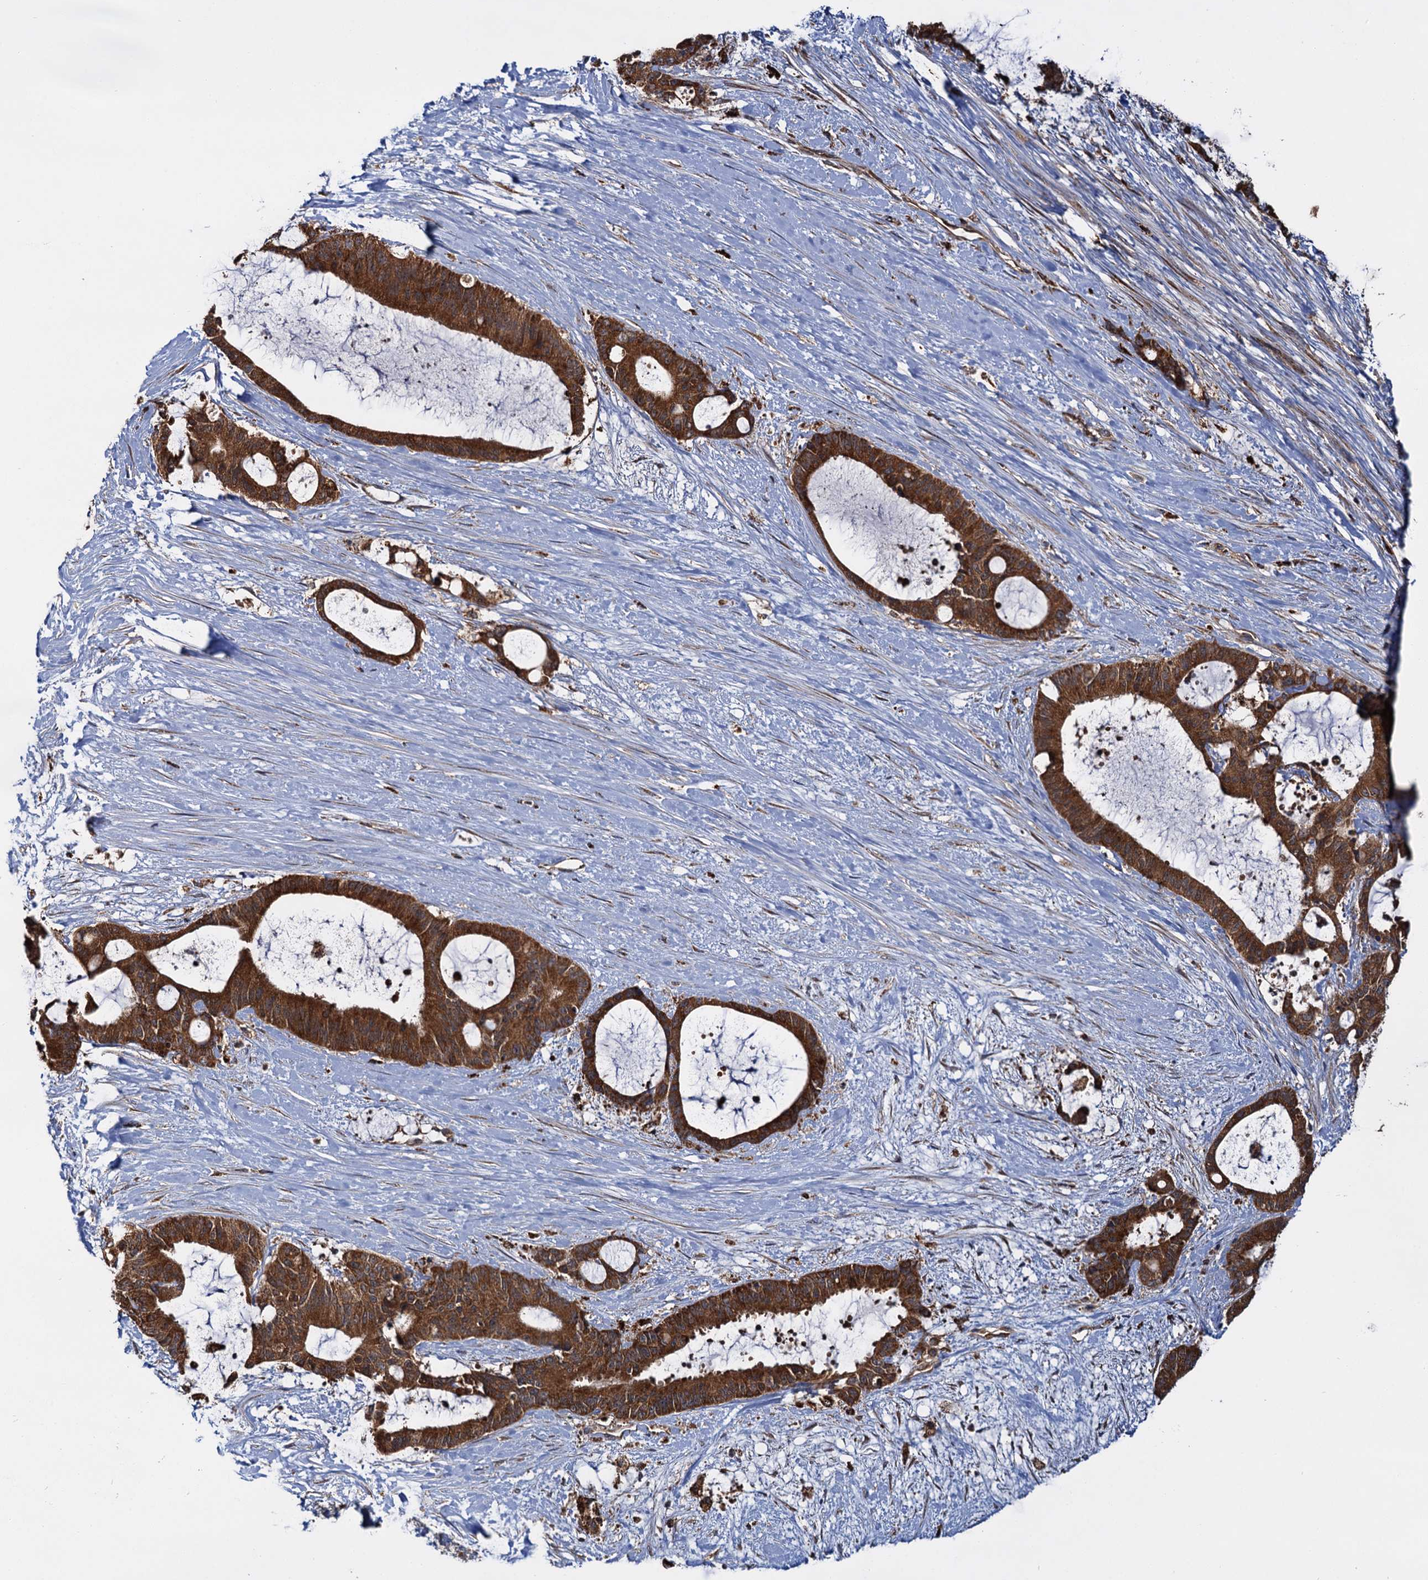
{"staining": {"intensity": "strong", "quantity": ">75%", "location": "cytoplasmic/membranous"}, "tissue": "liver cancer", "cell_type": "Tumor cells", "image_type": "cancer", "snomed": [{"axis": "morphology", "description": "Normal tissue, NOS"}, {"axis": "morphology", "description": "Cholangiocarcinoma"}, {"axis": "topography", "description": "Liver"}, {"axis": "topography", "description": "Peripheral nerve tissue"}], "caption": "Protein staining by IHC exhibits strong cytoplasmic/membranous positivity in about >75% of tumor cells in liver cancer (cholangiocarcinoma).", "gene": "UFM1", "patient": {"sex": "female", "age": 73}}